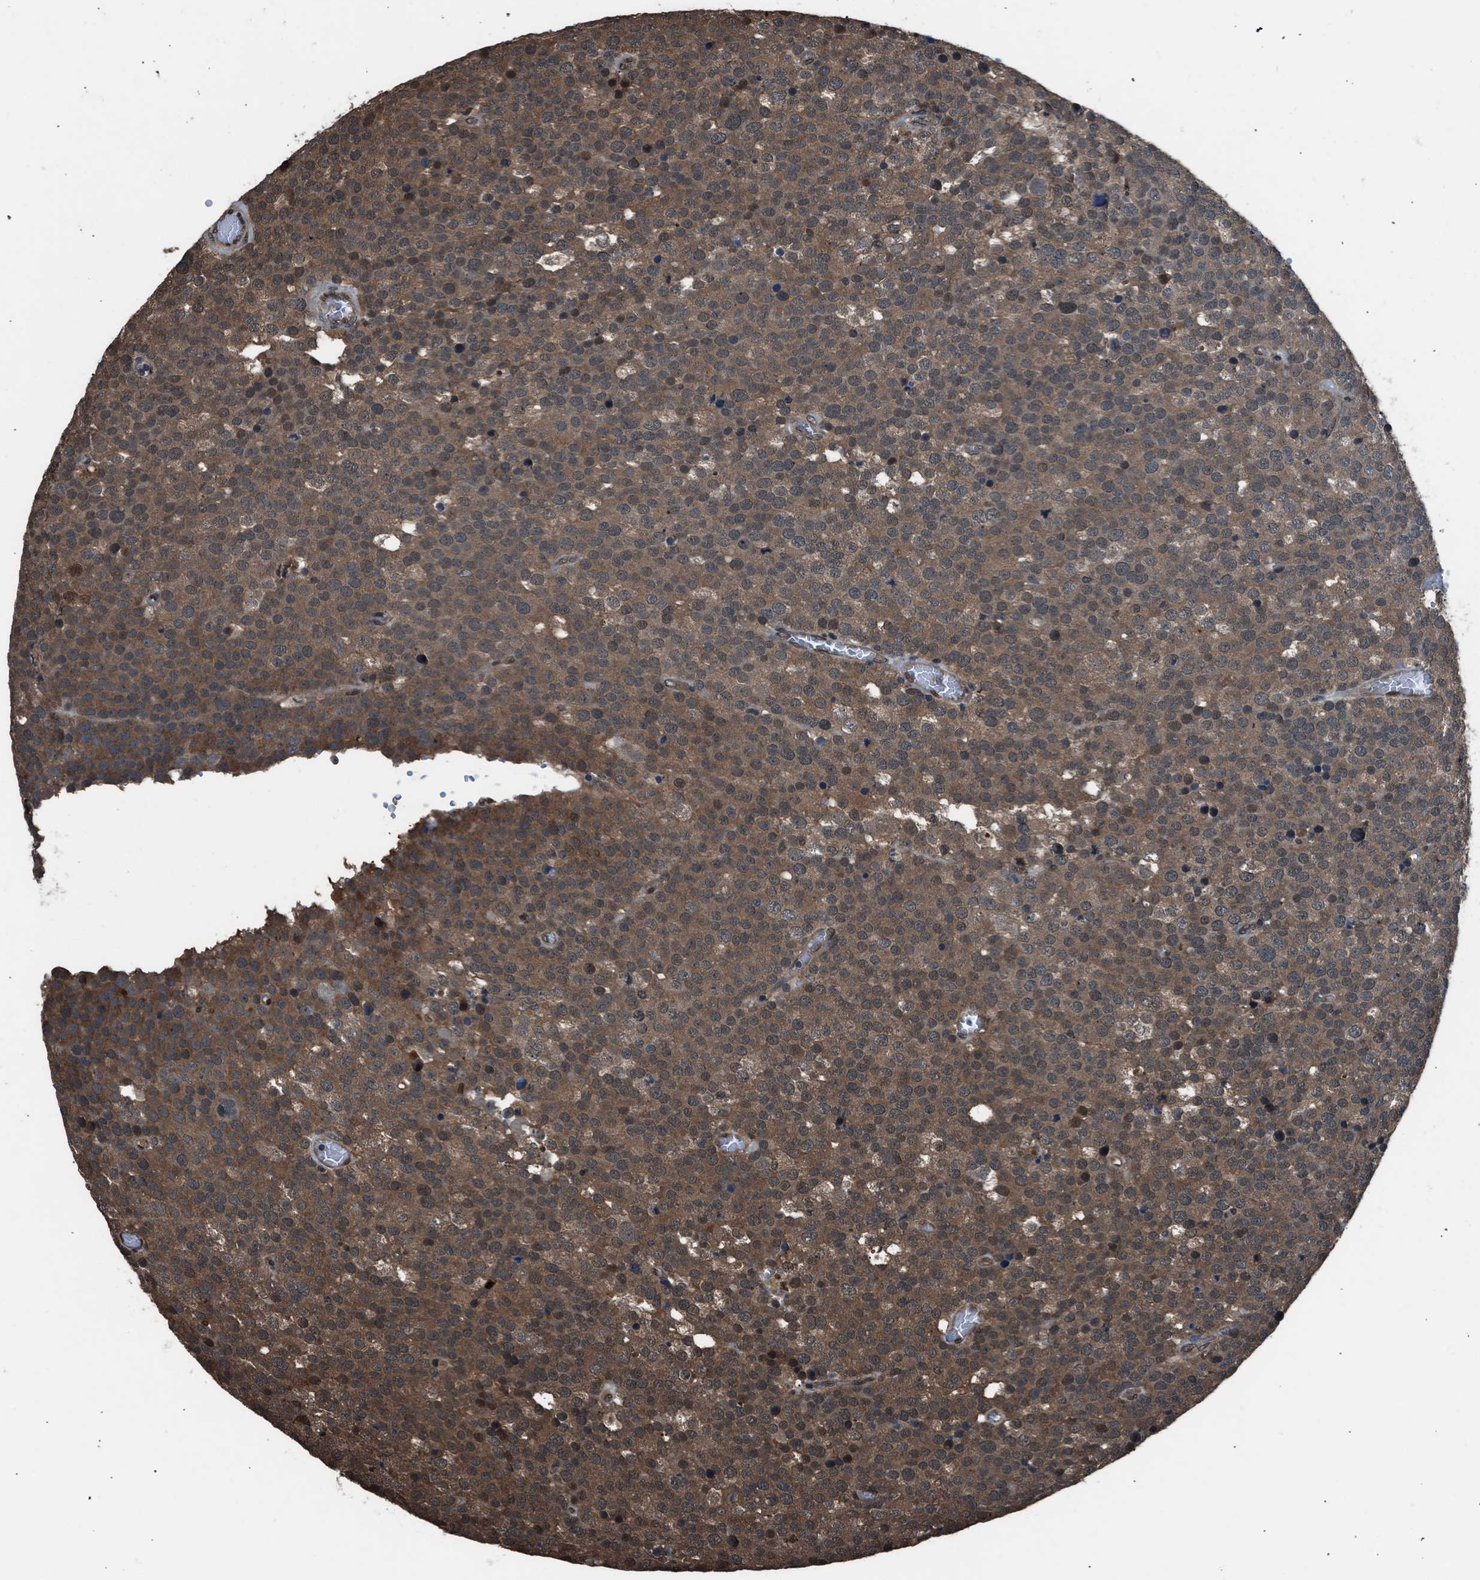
{"staining": {"intensity": "moderate", "quantity": ">75%", "location": "cytoplasmic/membranous"}, "tissue": "testis cancer", "cell_type": "Tumor cells", "image_type": "cancer", "snomed": [{"axis": "morphology", "description": "Normal tissue, NOS"}, {"axis": "morphology", "description": "Seminoma, NOS"}, {"axis": "topography", "description": "Testis"}], "caption": "Moderate cytoplasmic/membranous positivity for a protein is appreciated in about >75% of tumor cells of testis cancer (seminoma) using immunohistochemistry (IHC).", "gene": "YWHAG", "patient": {"sex": "male", "age": 71}}